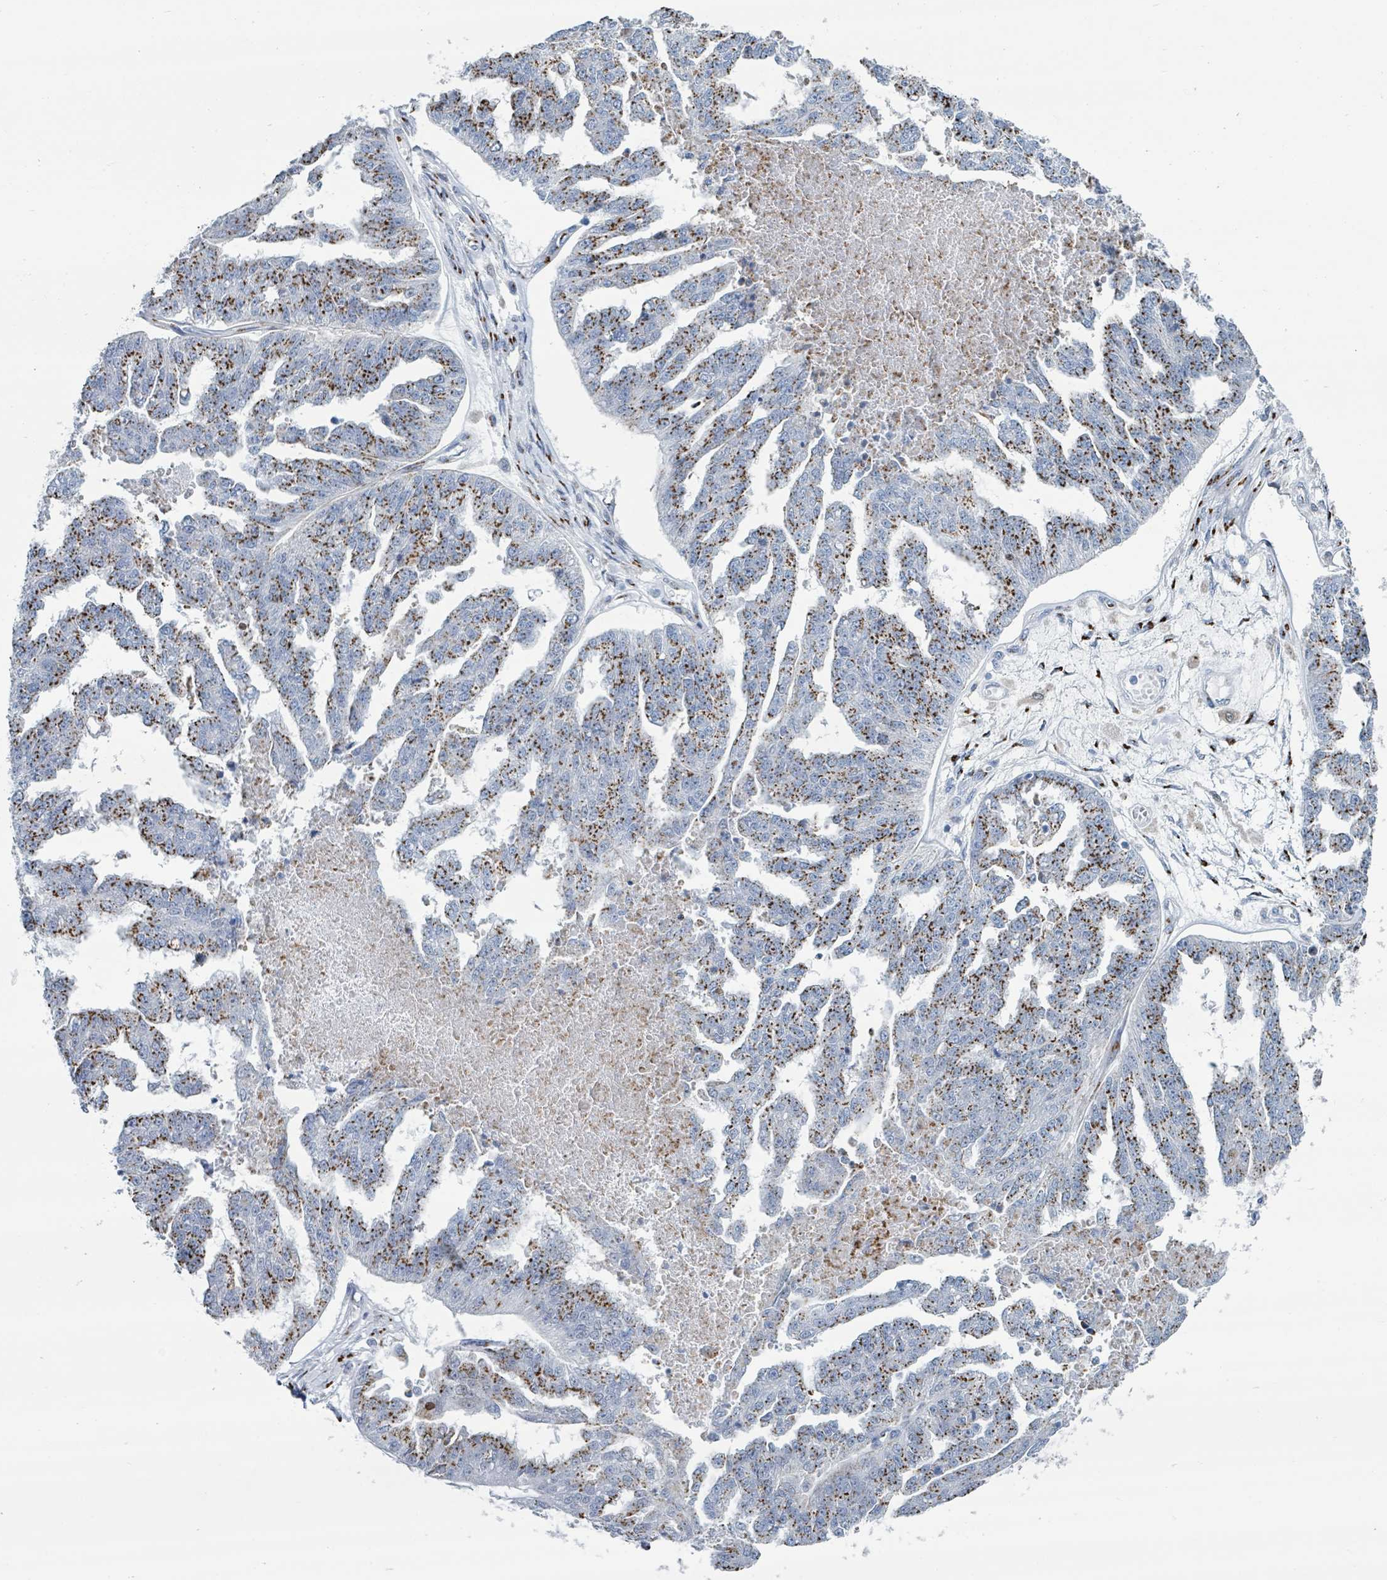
{"staining": {"intensity": "moderate", "quantity": "25%-75%", "location": "cytoplasmic/membranous"}, "tissue": "ovarian cancer", "cell_type": "Tumor cells", "image_type": "cancer", "snomed": [{"axis": "morphology", "description": "Cystadenocarcinoma, serous, NOS"}, {"axis": "topography", "description": "Ovary"}], "caption": "Ovarian cancer stained with a protein marker exhibits moderate staining in tumor cells.", "gene": "DCAF5", "patient": {"sex": "female", "age": 58}}